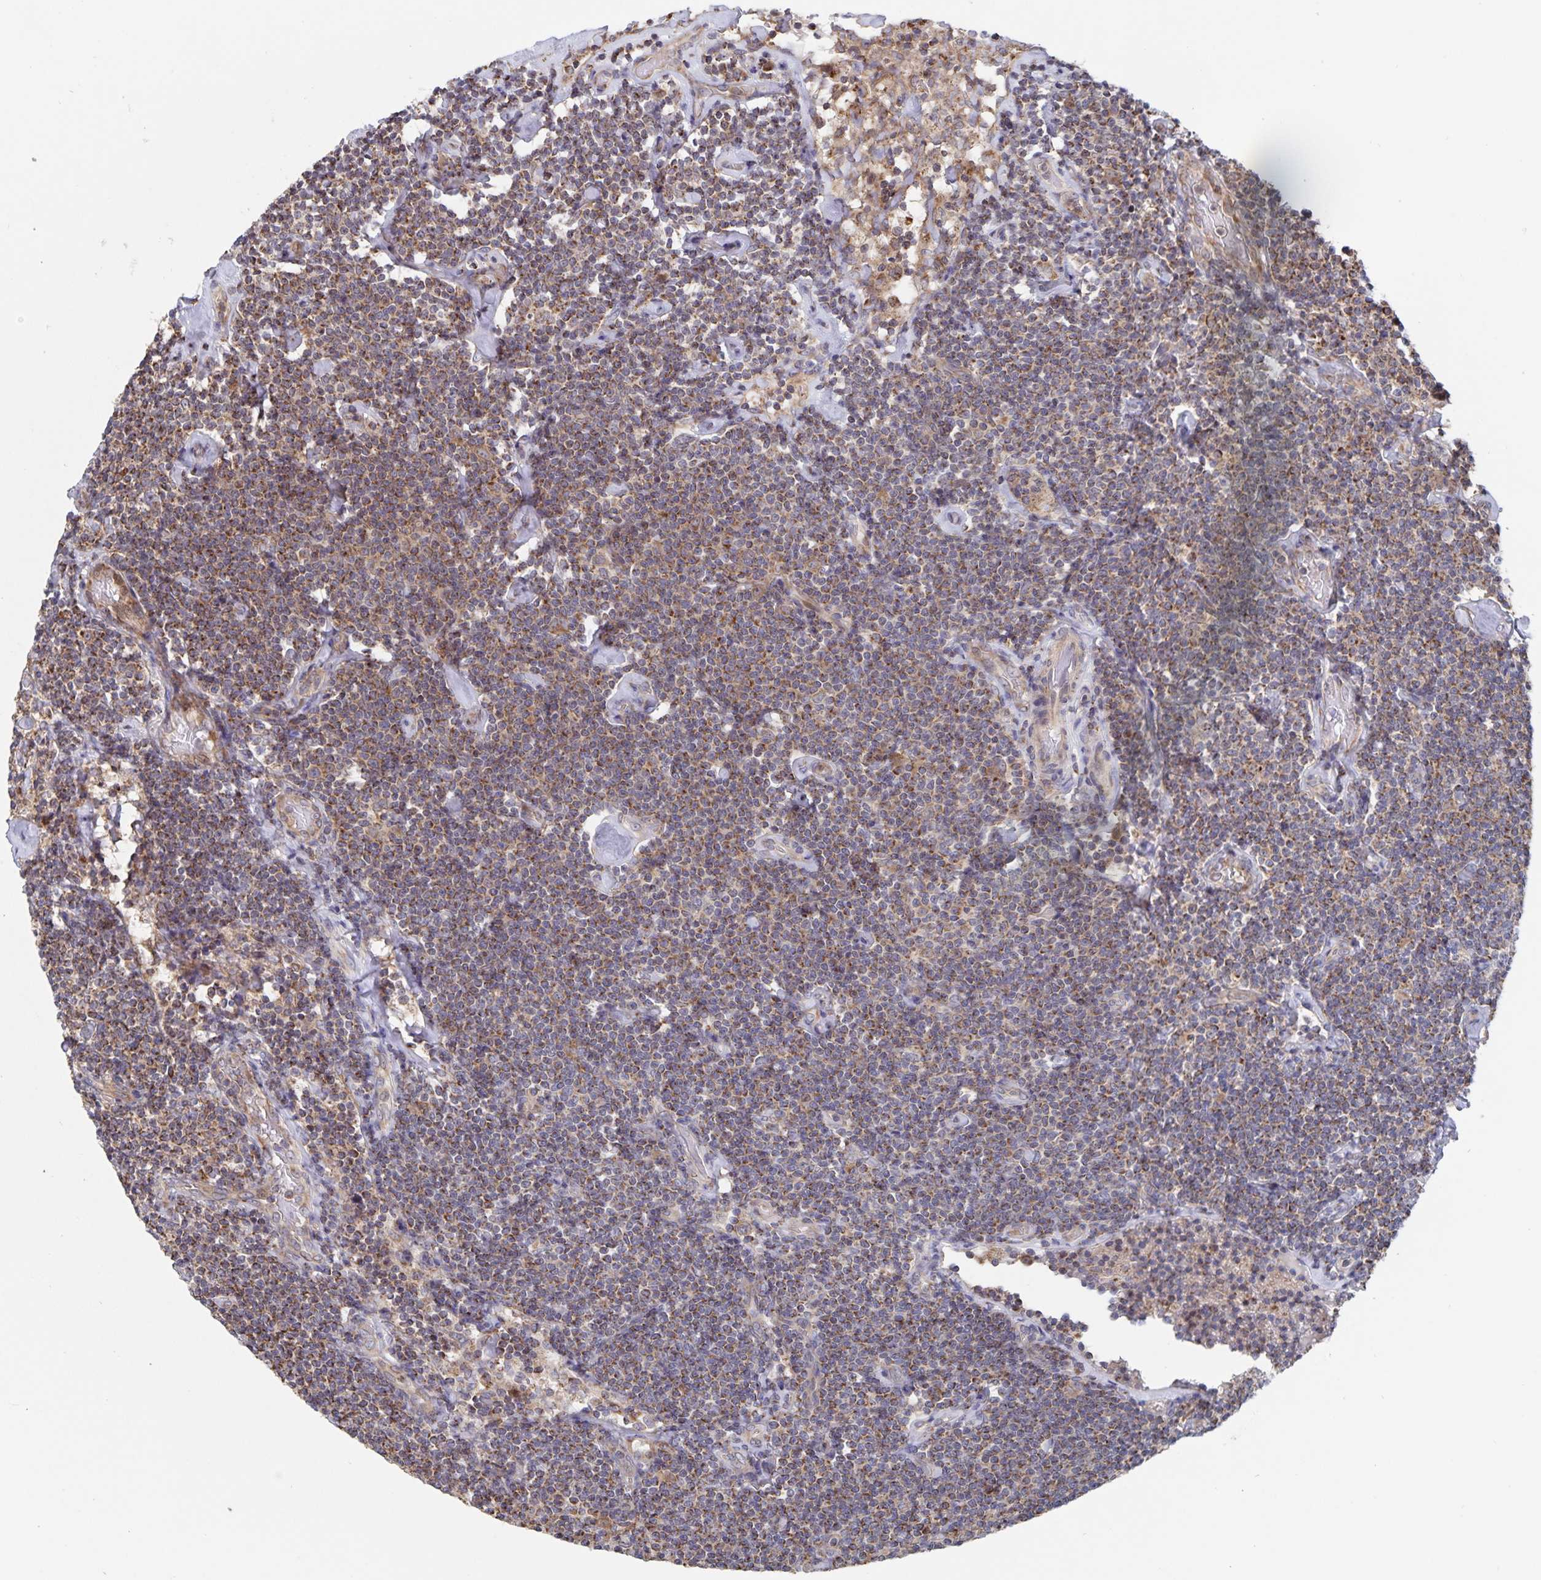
{"staining": {"intensity": "moderate", "quantity": ">75%", "location": "cytoplasmic/membranous"}, "tissue": "lymphoma", "cell_type": "Tumor cells", "image_type": "cancer", "snomed": [{"axis": "morphology", "description": "Malignant lymphoma, non-Hodgkin's type, Low grade"}, {"axis": "topography", "description": "Lymph node"}], "caption": "Human lymphoma stained with a brown dye shows moderate cytoplasmic/membranous positive expression in approximately >75% of tumor cells.", "gene": "ACACA", "patient": {"sex": "male", "age": 81}}